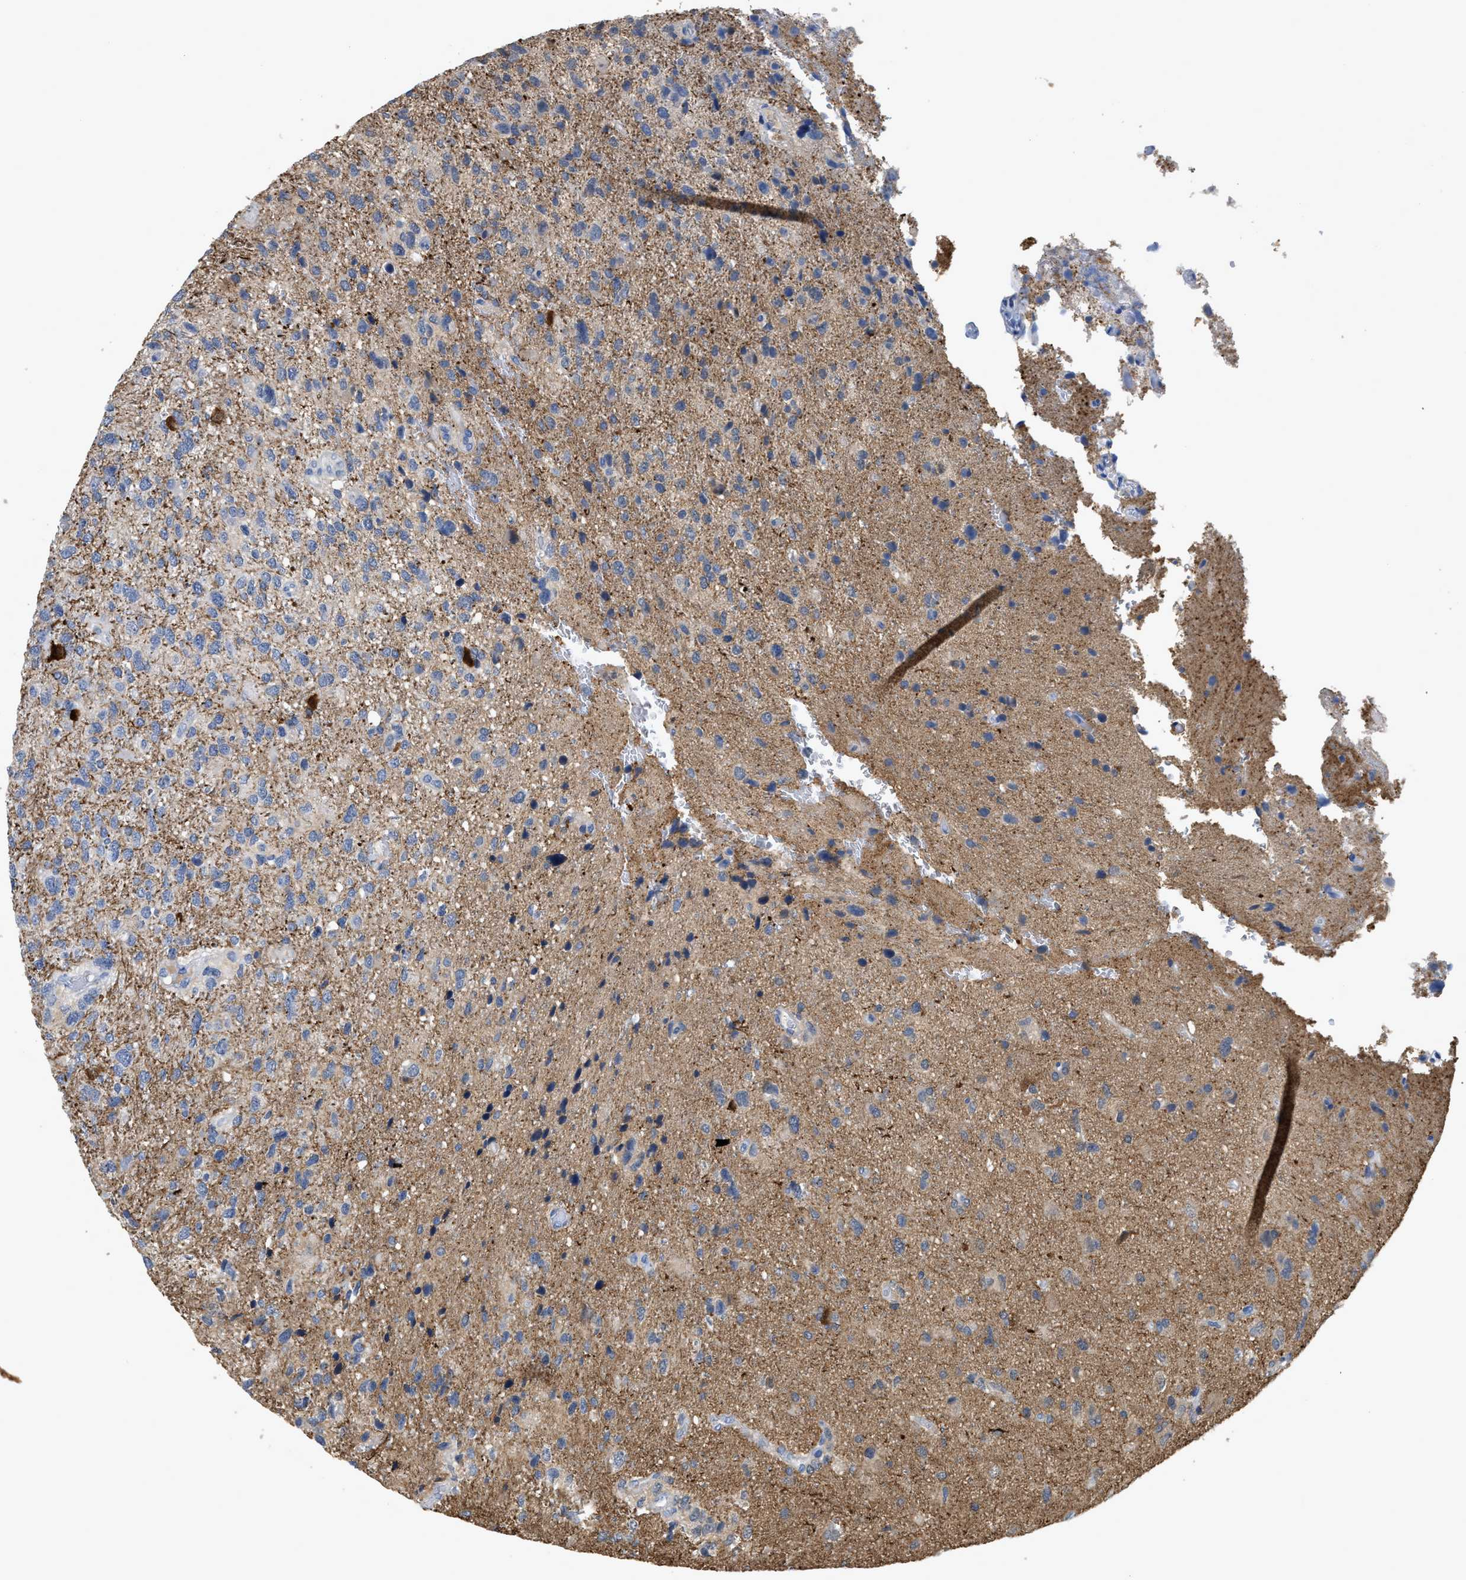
{"staining": {"intensity": "weak", "quantity": ">75%", "location": "cytoplasmic/membranous"}, "tissue": "glioma", "cell_type": "Tumor cells", "image_type": "cancer", "snomed": [{"axis": "morphology", "description": "Glioma, malignant, High grade"}, {"axis": "topography", "description": "Brain"}], "caption": "There is low levels of weak cytoplasmic/membranous staining in tumor cells of glioma, as demonstrated by immunohistochemical staining (brown color).", "gene": "CRYM", "patient": {"sex": "female", "age": 58}}